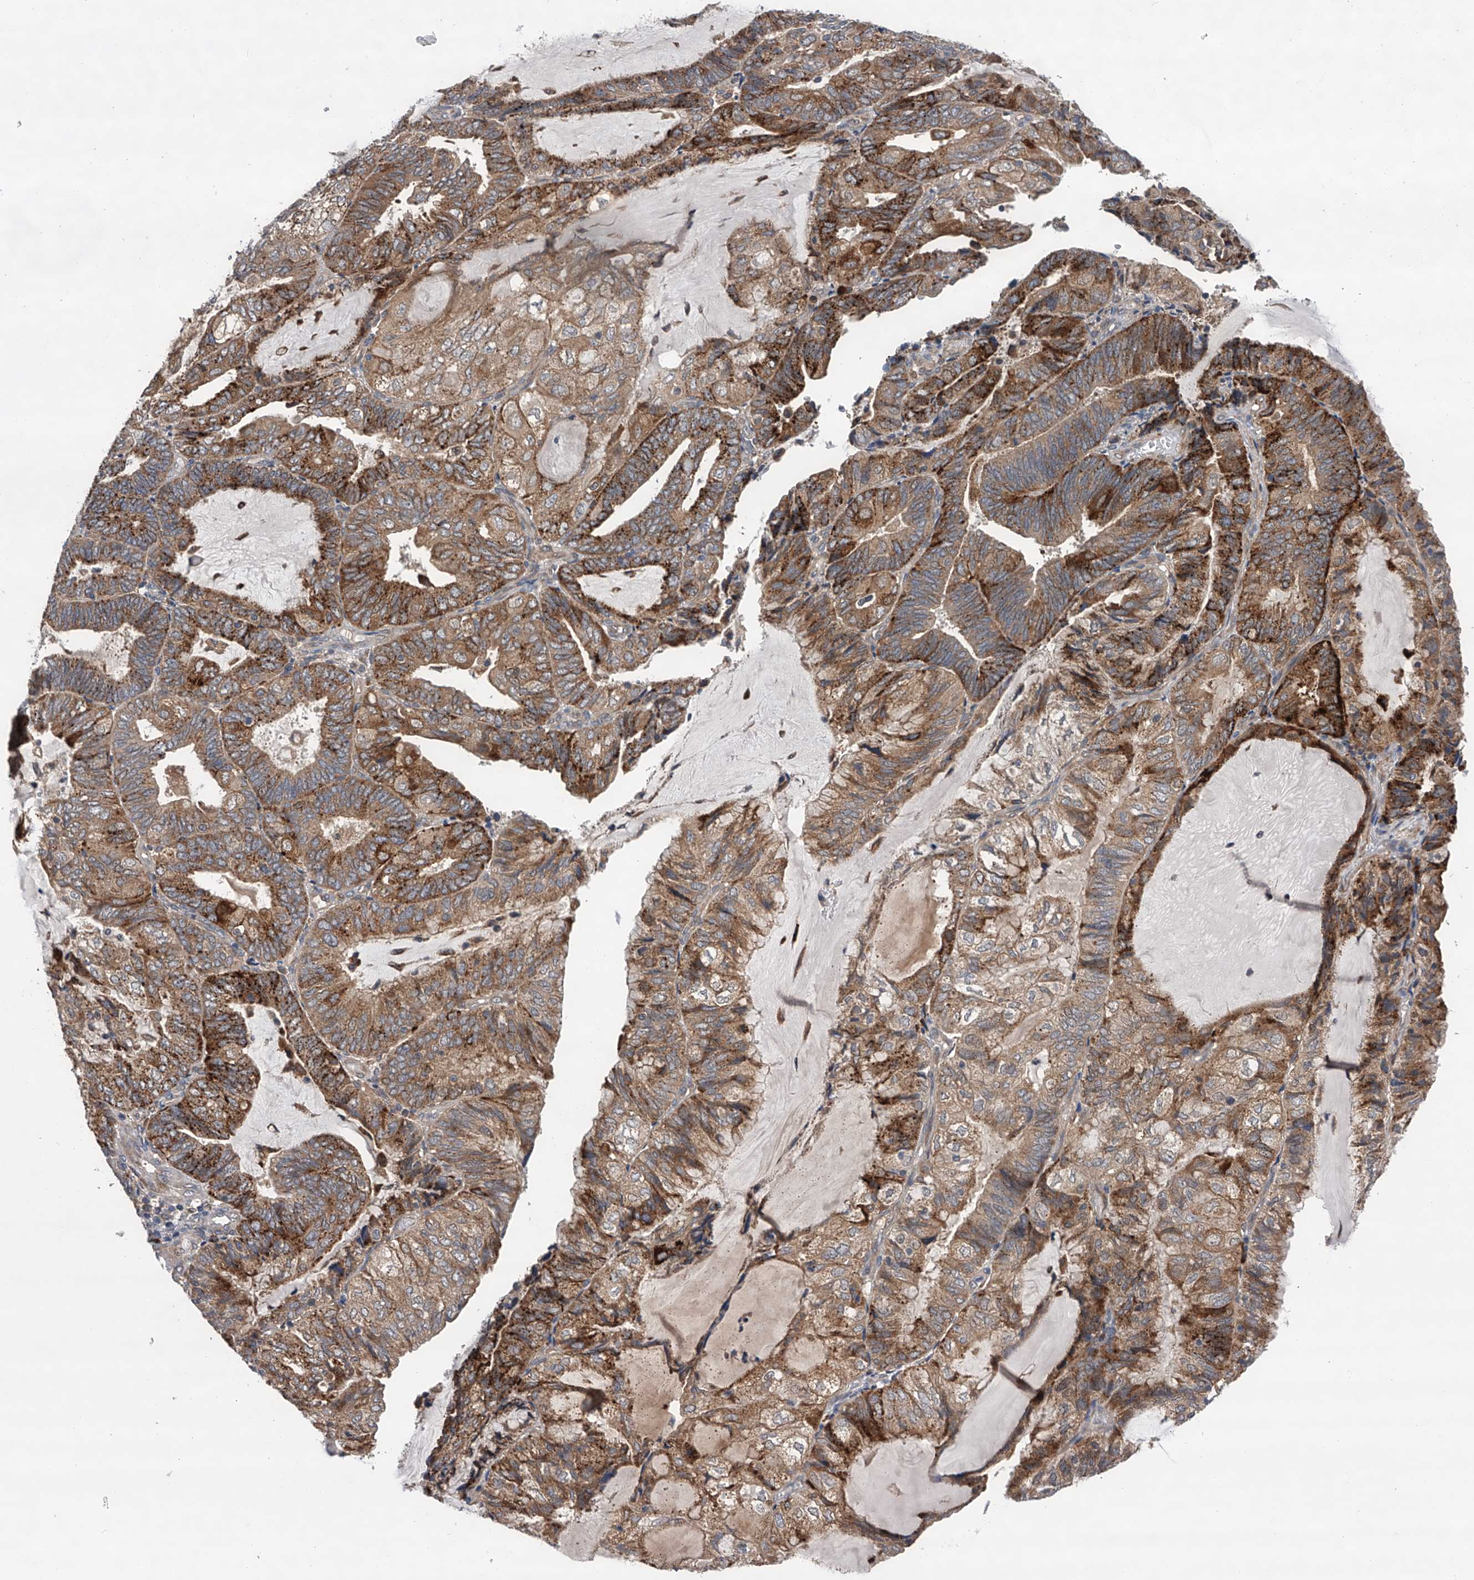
{"staining": {"intensity": "moderate", "quantity": ">75%", "location": "cytoplasmic/membranous"}, "tissue": "endometrial cancer", "cell_type": "Tumor cells", "image_type": "cancer", "snomed": [{"axis": "morphology", "description": "Adenocarcinoma, NOS"}, {"axis": "topography", "description": "Endometrium"}], "caption": "This is a micrograph of IHC staining of endometrial cancer (adenocarcinoma), which shows moderate staining in the cytoplasmic/membranous of tumor cells.", "gene": "SPOCK1", "patient": {"sex": "female", "age": 81}}